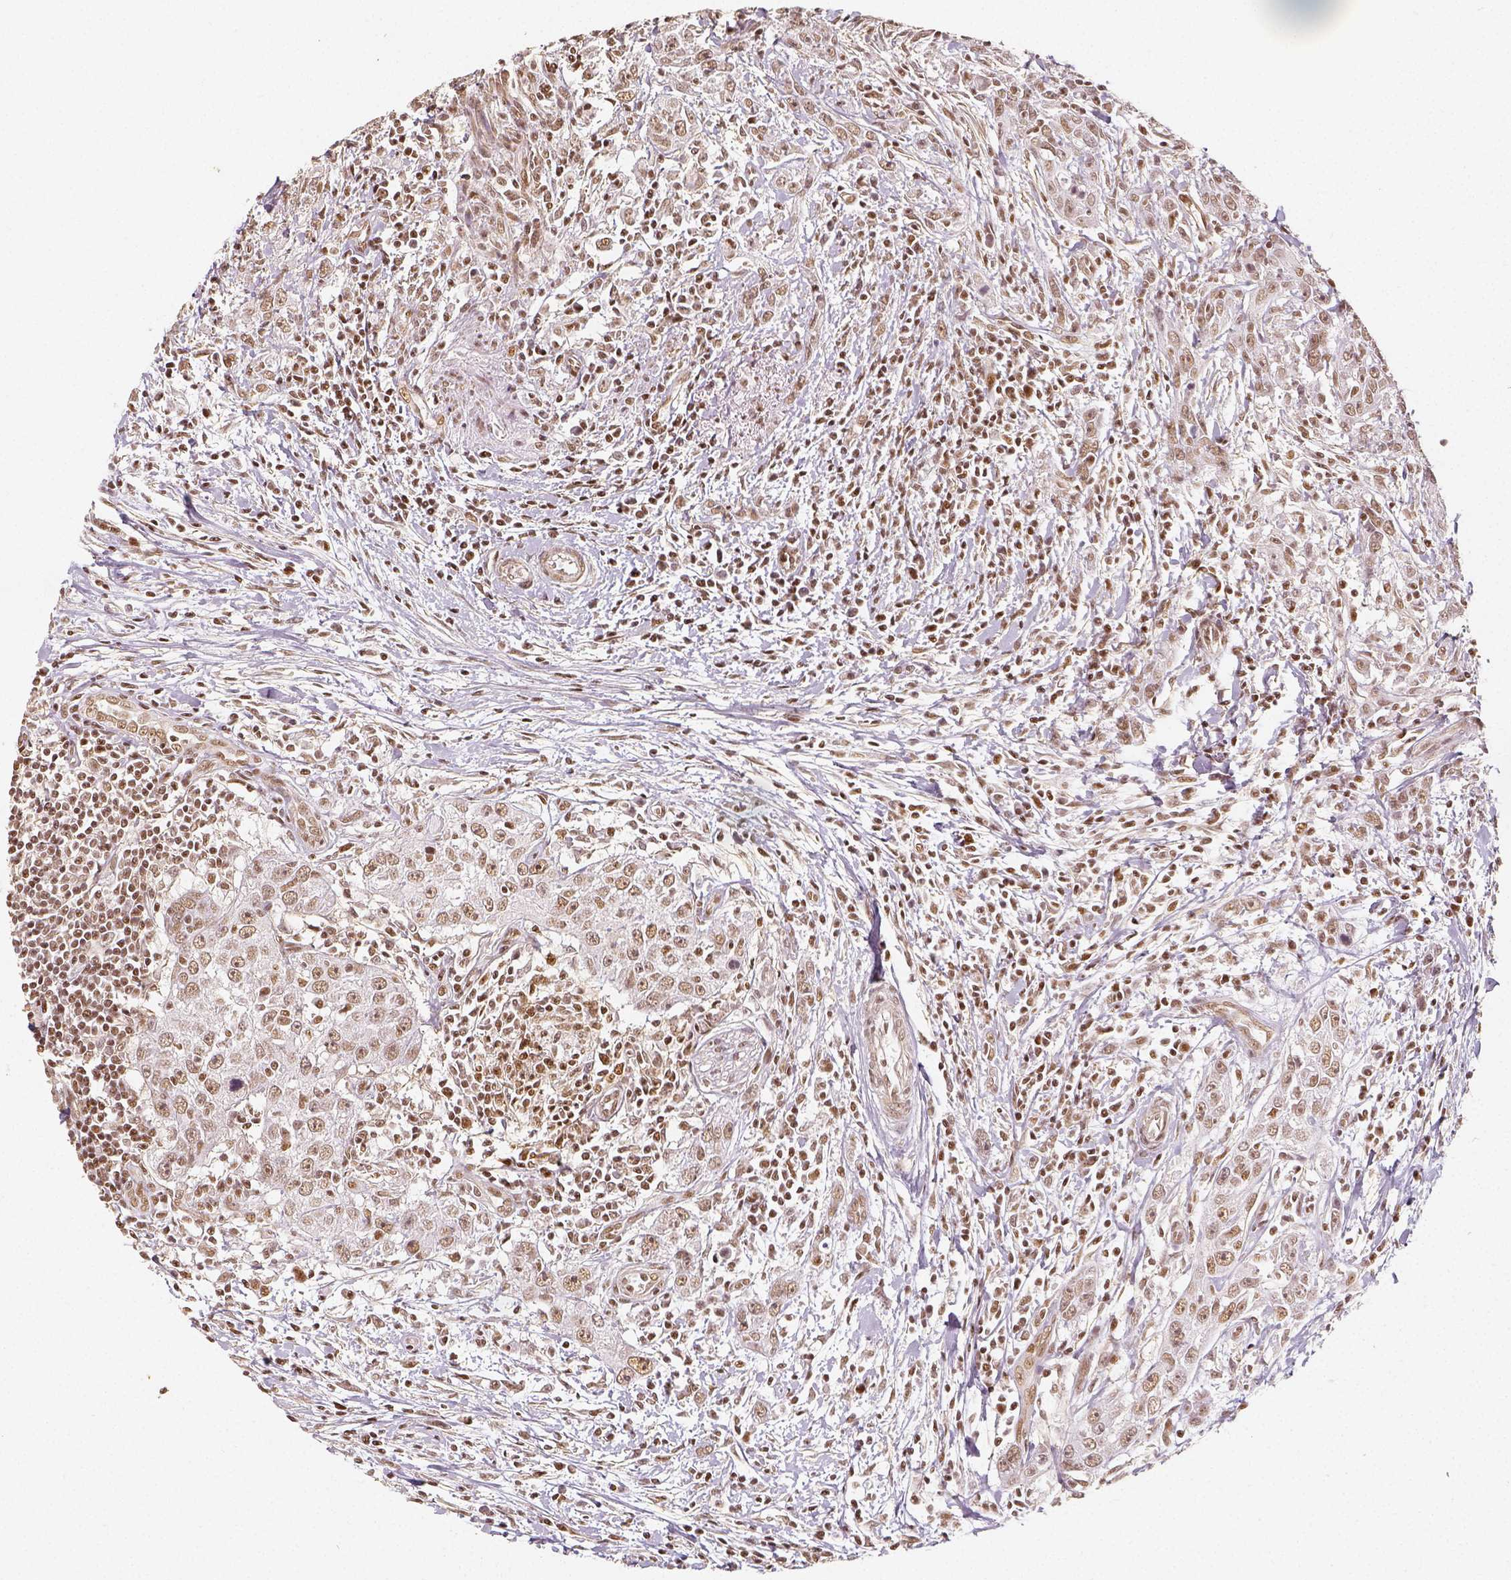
{"staining": {"intensity": "weak", "quantity": ">75%", "location": "nuclear"}, "tissue": "urothelial cancer", "cell_type": "Tumor cells", "image_type": "cancer", "snomed": [{"axis": "morphology", "description": "Urothelial carcinoma, High grade"}, {"axis": "topography", "description": "Urinary bladder"}], "caption": "Immunohistochemistry (IHC) (DAB (3,3'-diaminobenzidine)) staining of human high-grade urothelial carcinoma displays weak nuclear protein positivity in approximately >75% of tumor cells.", "gene": "HDAC1", "patient": {"sex": "male", "age": 83}}